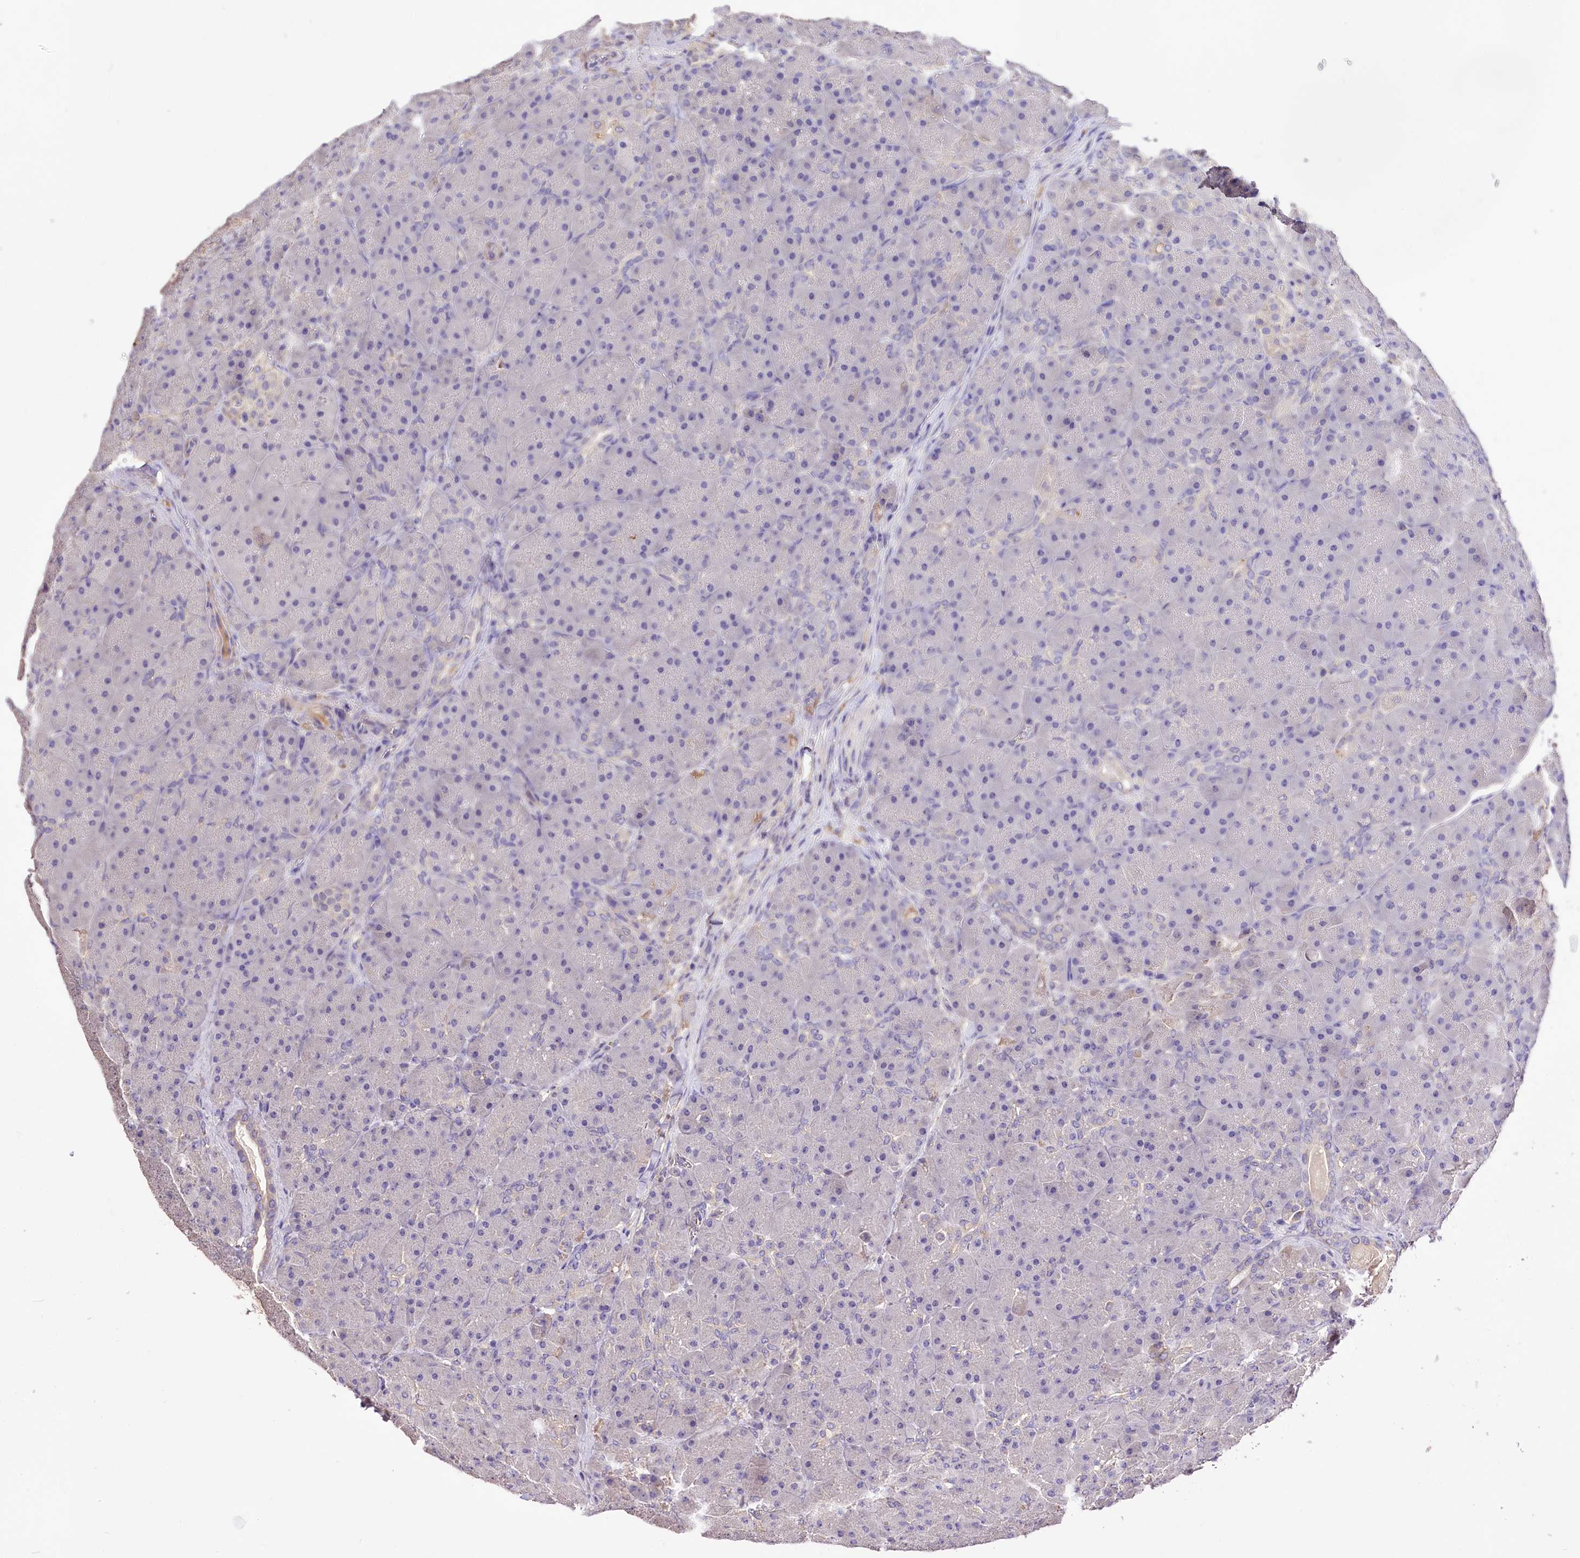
{"staining": {"intensity": "negative", "quantity": "none", "location": "none"}, "tissue": "pancreas", "cell_type": "Exocrine glandular cells", "image_type": "normal", "snomed": [{"axis": "morphology", "description": "Normal tissue, NOS"}, {"axis": "topography", "description": "Pancreas"}], "caption": "Immunohistochemical staining of unremarkable human pancreas reveals no significant positivity in exocrine glandular cells. (Stains: DAB (3,3'-diaminobenzidine) immunohistochemistry with hematoxylin counter stain, Microscopy: brightfield microscopy at high magnification).", "gene": "PCYOX1L", "patient": {"sex": "male", "age": 66}}